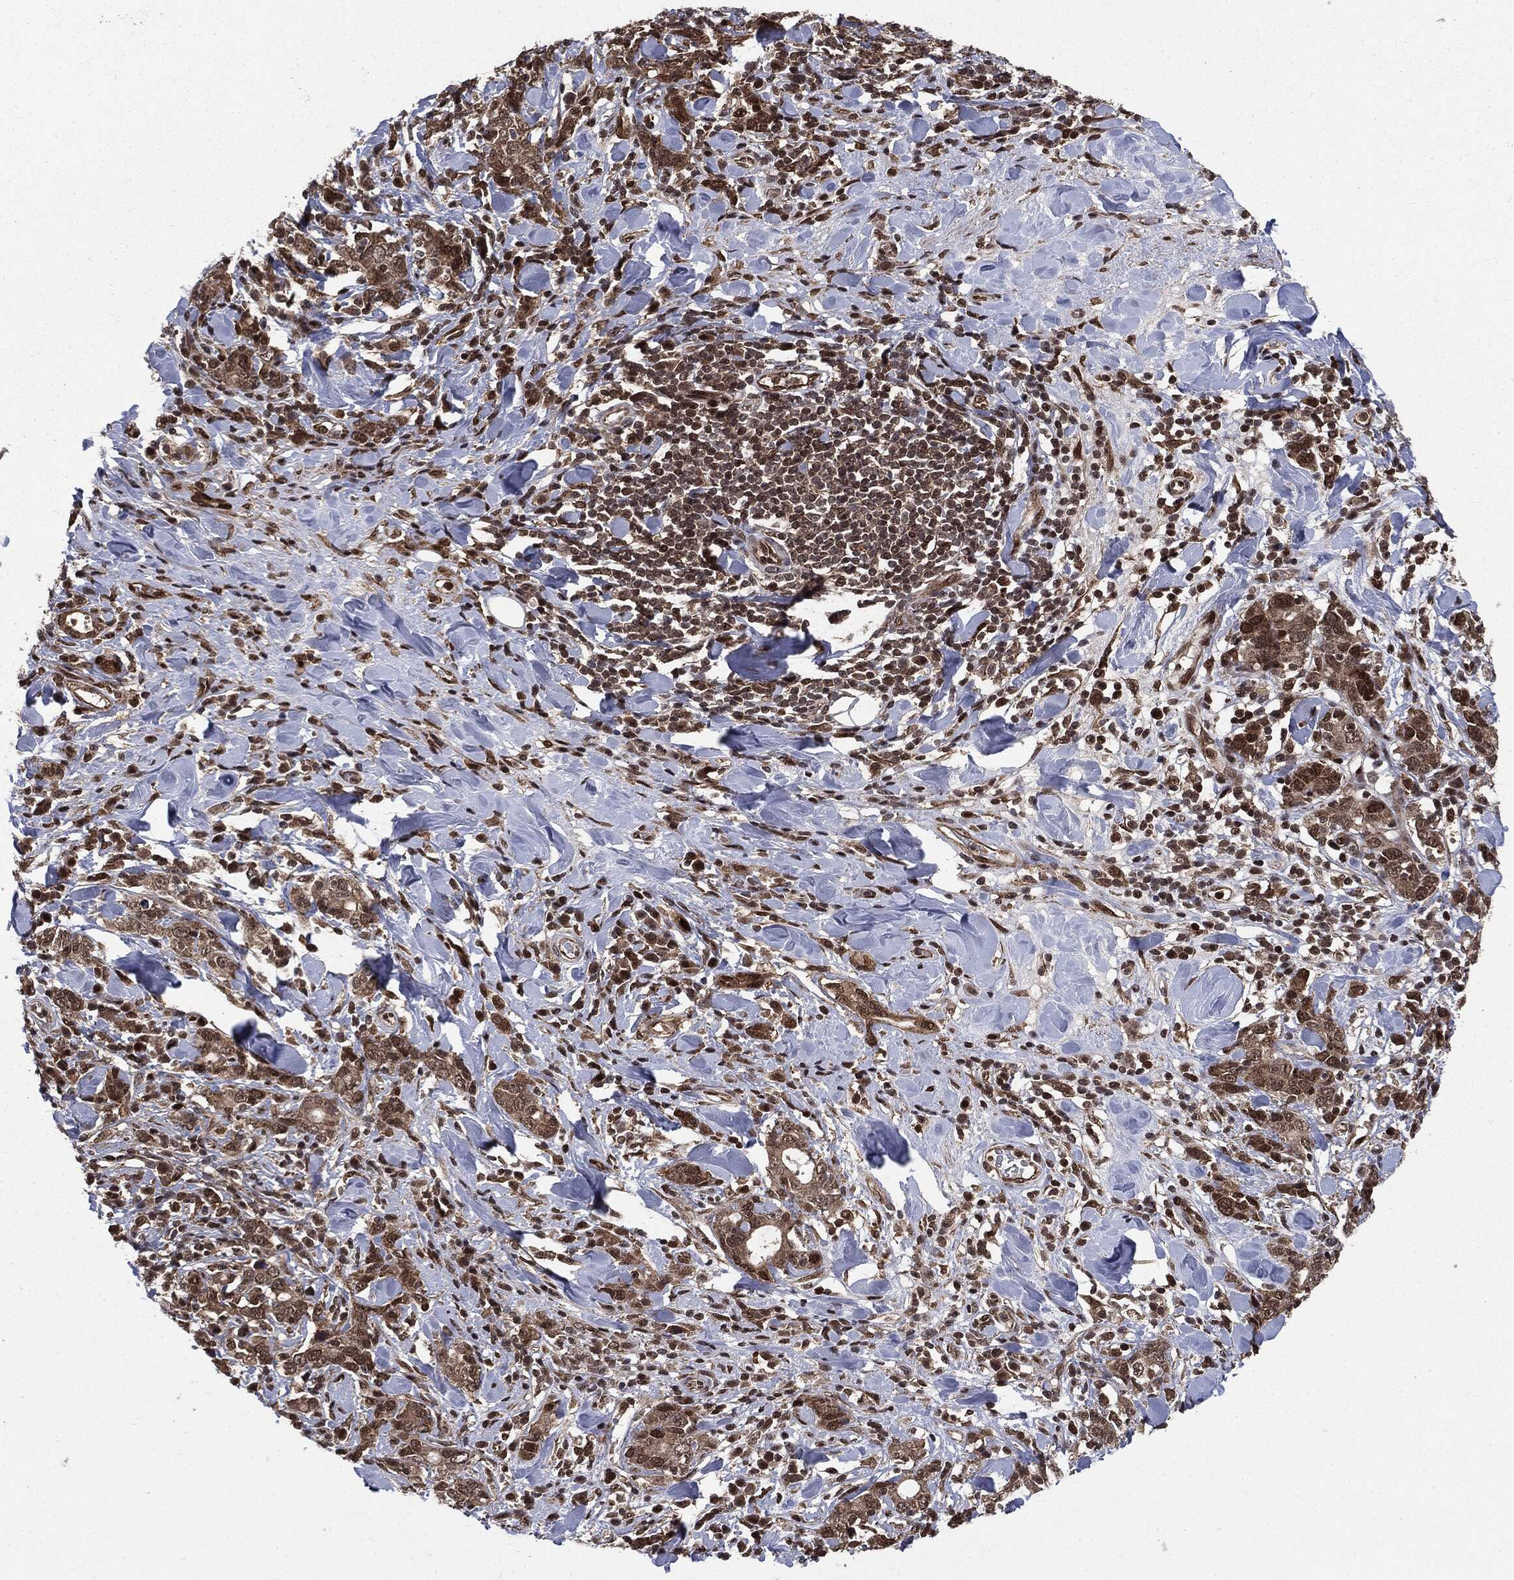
{"staining": {"intensity": "moderate", "quantity": ">75%", "location": "cytoplasmic/membranous,nuclear"}, "tissue": "stomach cancer", "cell_type": "Tumor cells", "image_type": "cancer", "snomed": [{"axis": "morphology", "description": "Adenocarcinoma, NOS"}, {"axis": "topography", "description": "Stomach"}], "caption": "DAB immunohistochemical staining of stomach adenocarcinoma shows moderate cytoplasmic/membranous and nuclear protein staining in about >75% of tumor cells.", "gene": "PTPA", "patient": {"sex": "male", "age": 79}}